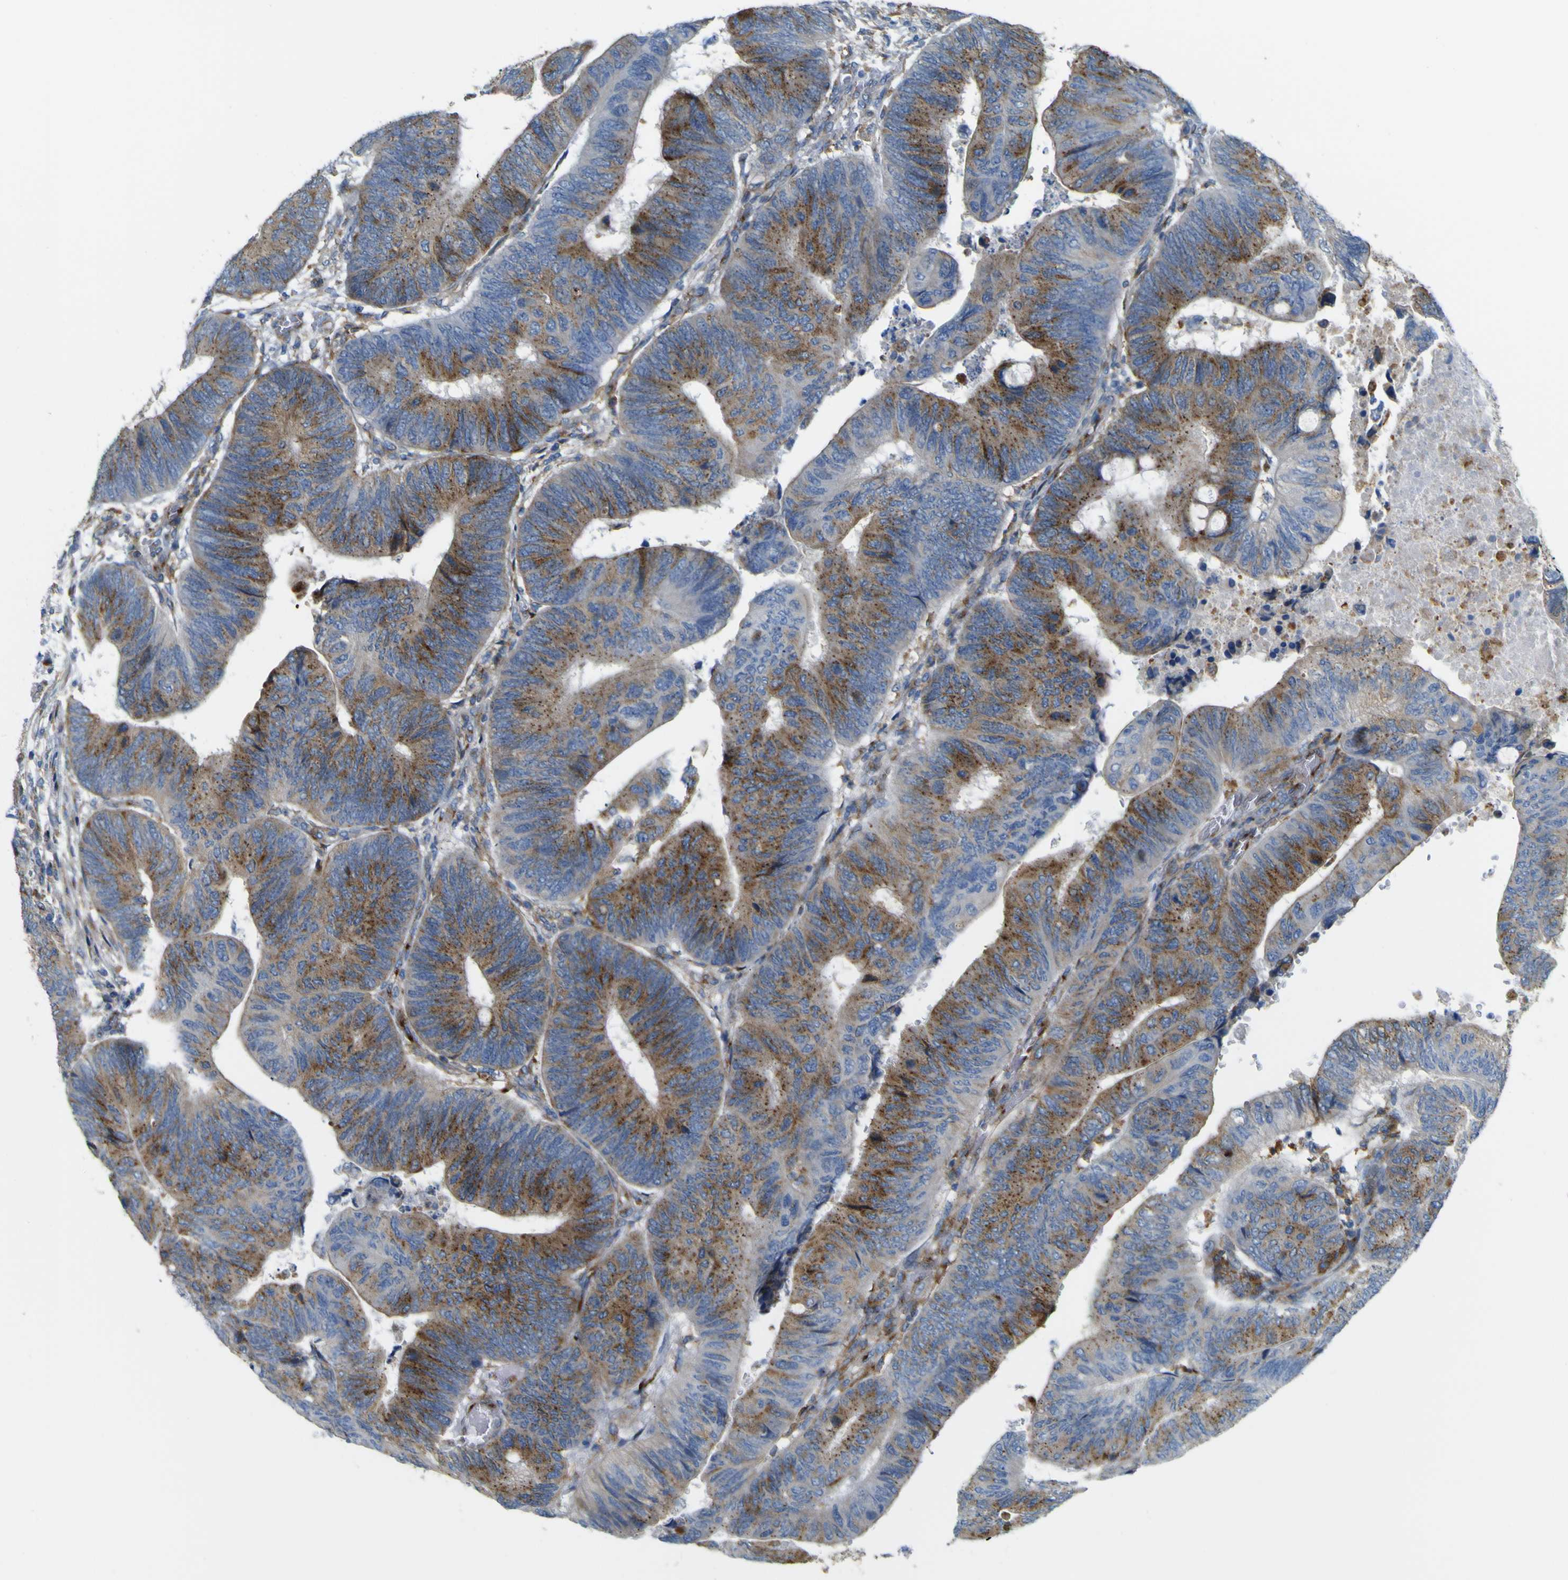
{"staining": {"intensity": "moderate", "quantity": ">75%", "location": "cytoplasmic/membranous"}, "tissue": "colorectal cancer", "cell_type": "Tumor cells", "image_type": "cancer", "snomed": [{"axis": "morphology", "description": "Normal tissue, NOS"}, {"axis": "morphology", "description": "Adenocarcinoma, NOS"}, {"axis": "topography", "description": "Rectum"}, {"axis": "topography", "description": "Peripheral nerve tissue"}], "caption": "There is medium levels of moderate cytoplasmic/membranous positivity in tumor cells of colorectal adenocarcinoma, as demonstrated by immunohistochemical staining (brown color).", "gene": "IGF2R", "patient": {"sex": "male", "age": 92}}